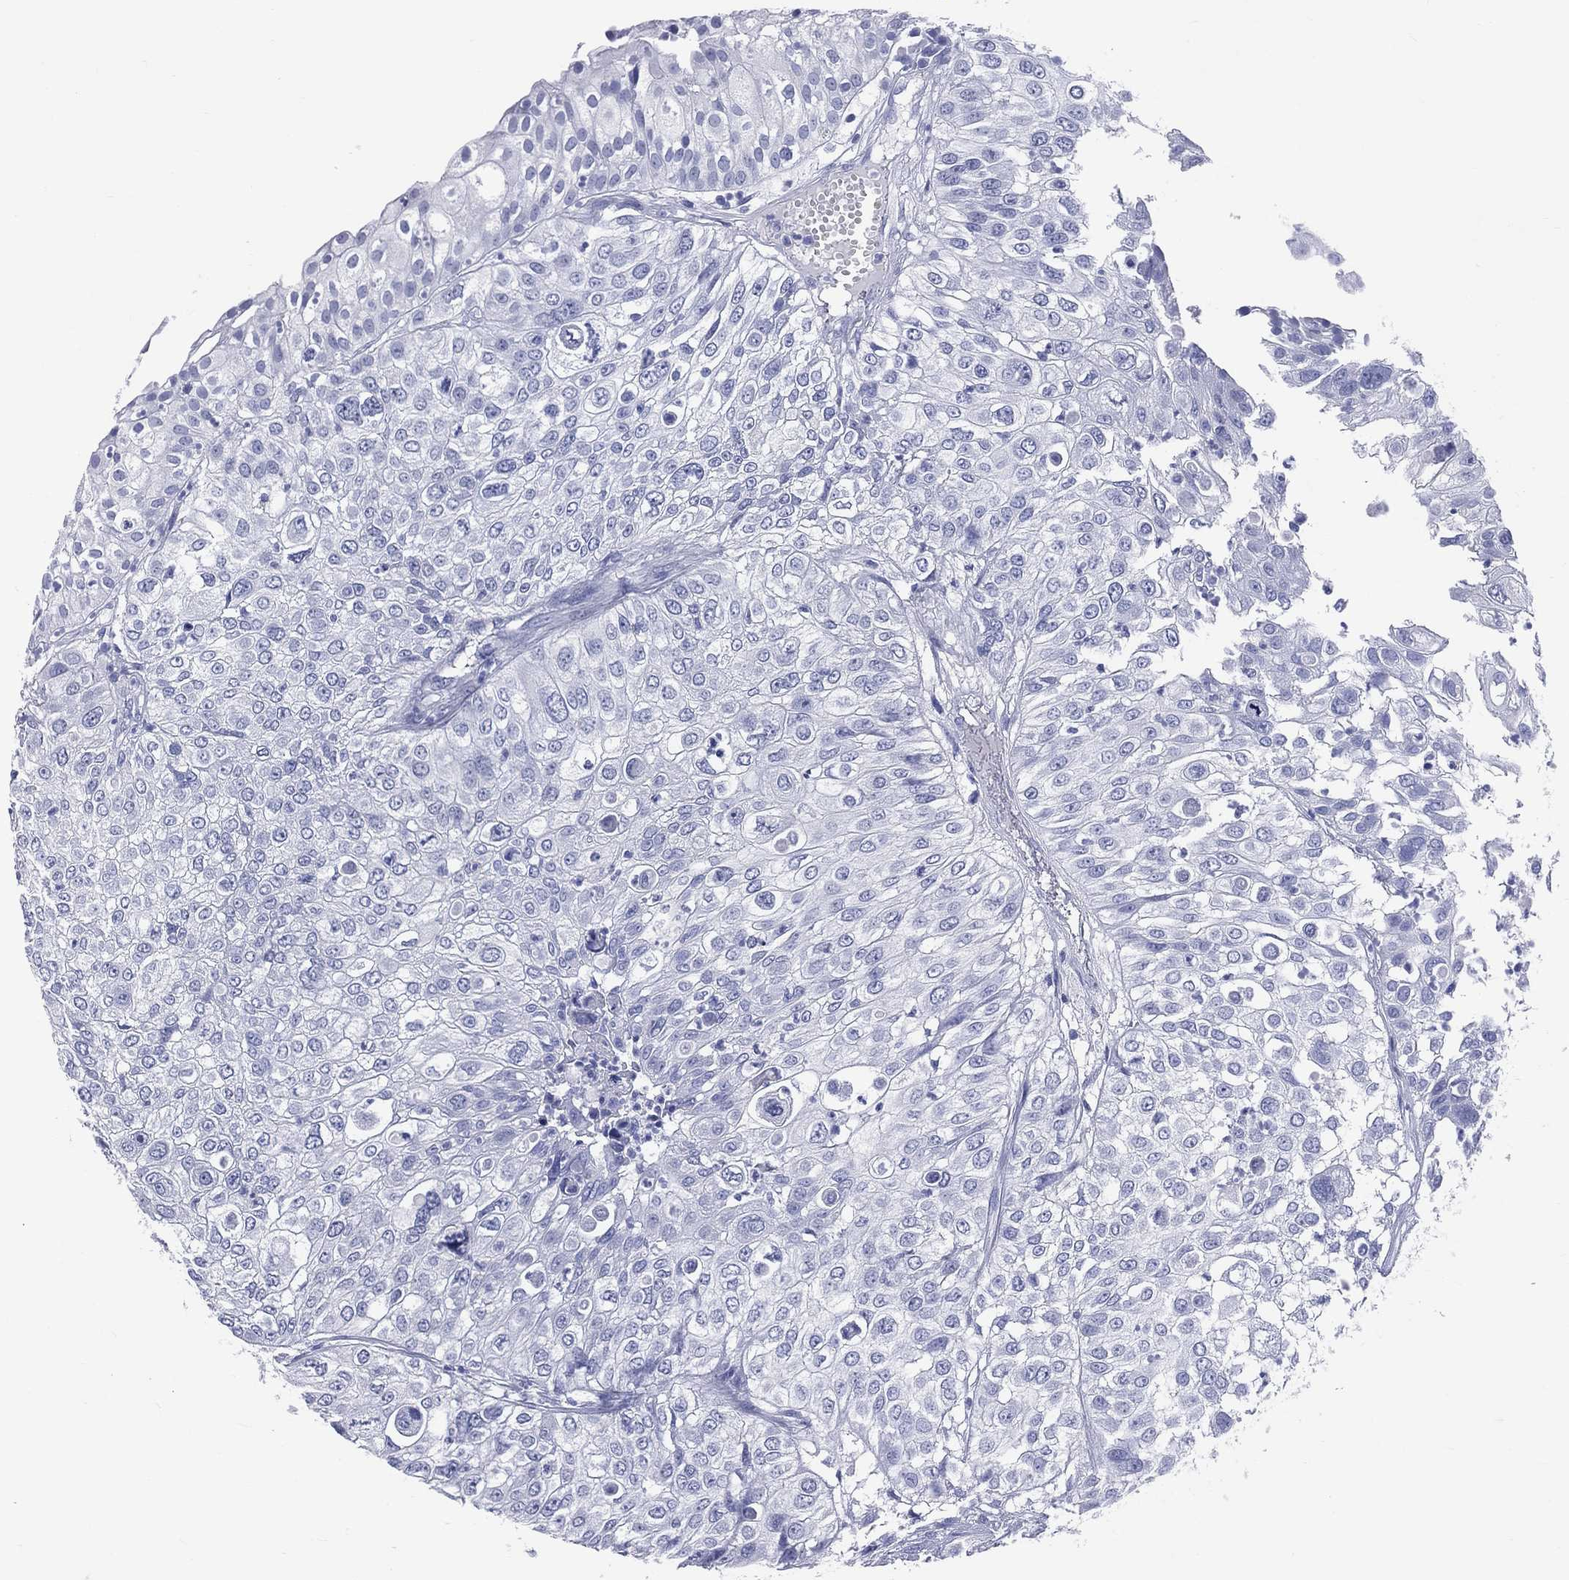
{"staining": {"intensity": "negative", "quantity": "none", "location": "none"}, "tissue": "urothelial cancer", "cell_type": "Tumor cells", "image_type": "cancer", "snomed": [{"axis": "morphology", "description": "Urothelial carcinoma, High grade"}, {"axis": "topography", "description": "Urinary bladder"}], "caption": "Urothelial cancer was stained to show a protein in brown. There is no significant expression in tumor cells. (Immunohistochemistry, brightfield microscopy, high magnification).", "gene": "CYLC1", "patient": {"sex": "female", "age": 79}}